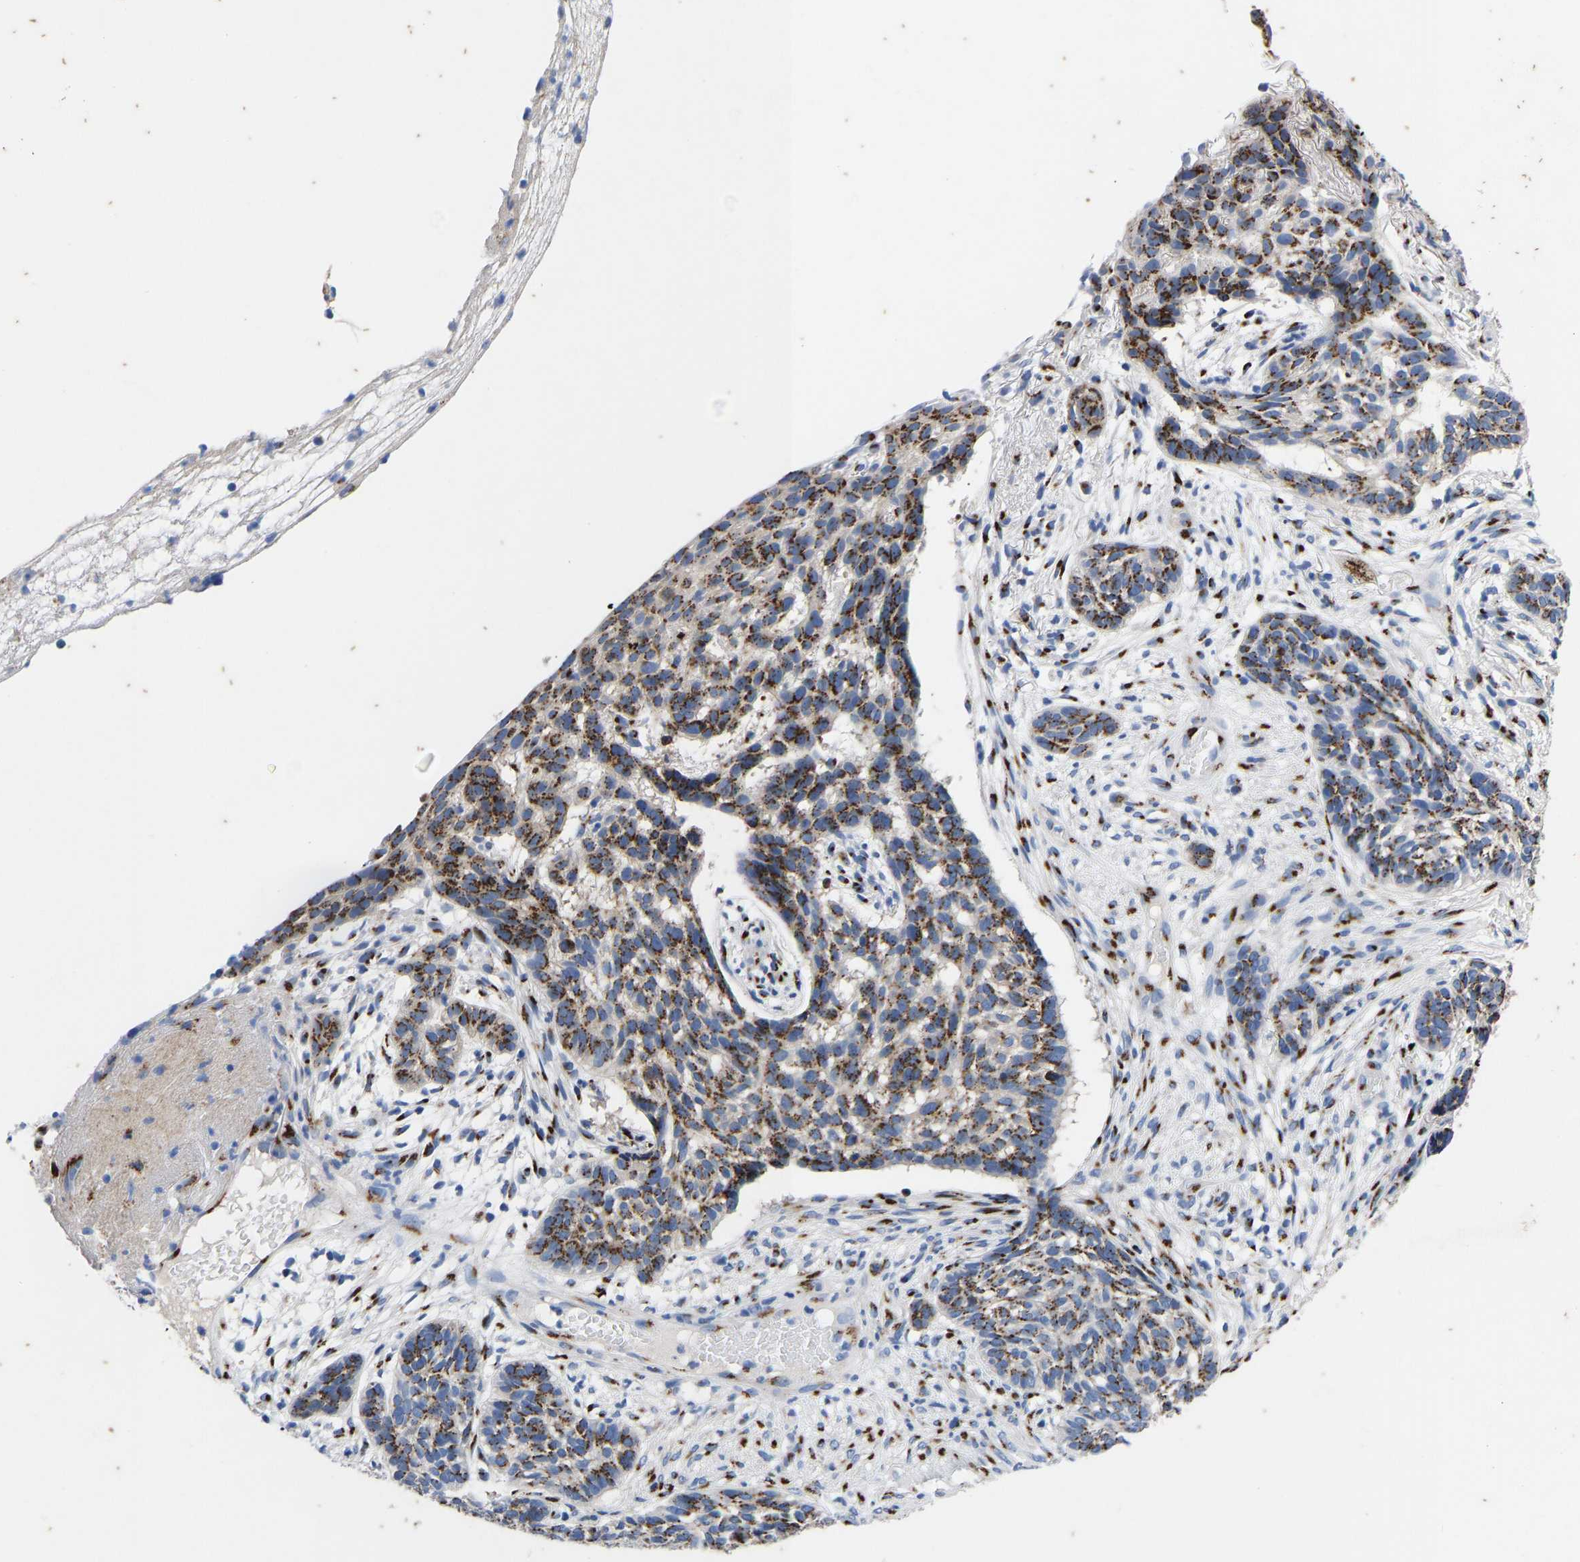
{"staining": {"intensity": "strong", "quantity": ">75%", "location": "cytoplasmic/membranous"}, "tissue": "skin cancer", "cell_type": "Tumor cells", "image_type": "cancer", "snomed": [{"axis": "morphology", "description": "Basal cell carcinoma"}, {"axis": "topography", "description": "Skin"}], "caption": "Immunohistochemical staining of basal cell carcinoma (skin) reveals strong cytoplasmic/membranous protein positivity in about >75% of tumor cells.", "gene": "TMEM87A", "patient": {"sex": "male", "age": 85}}